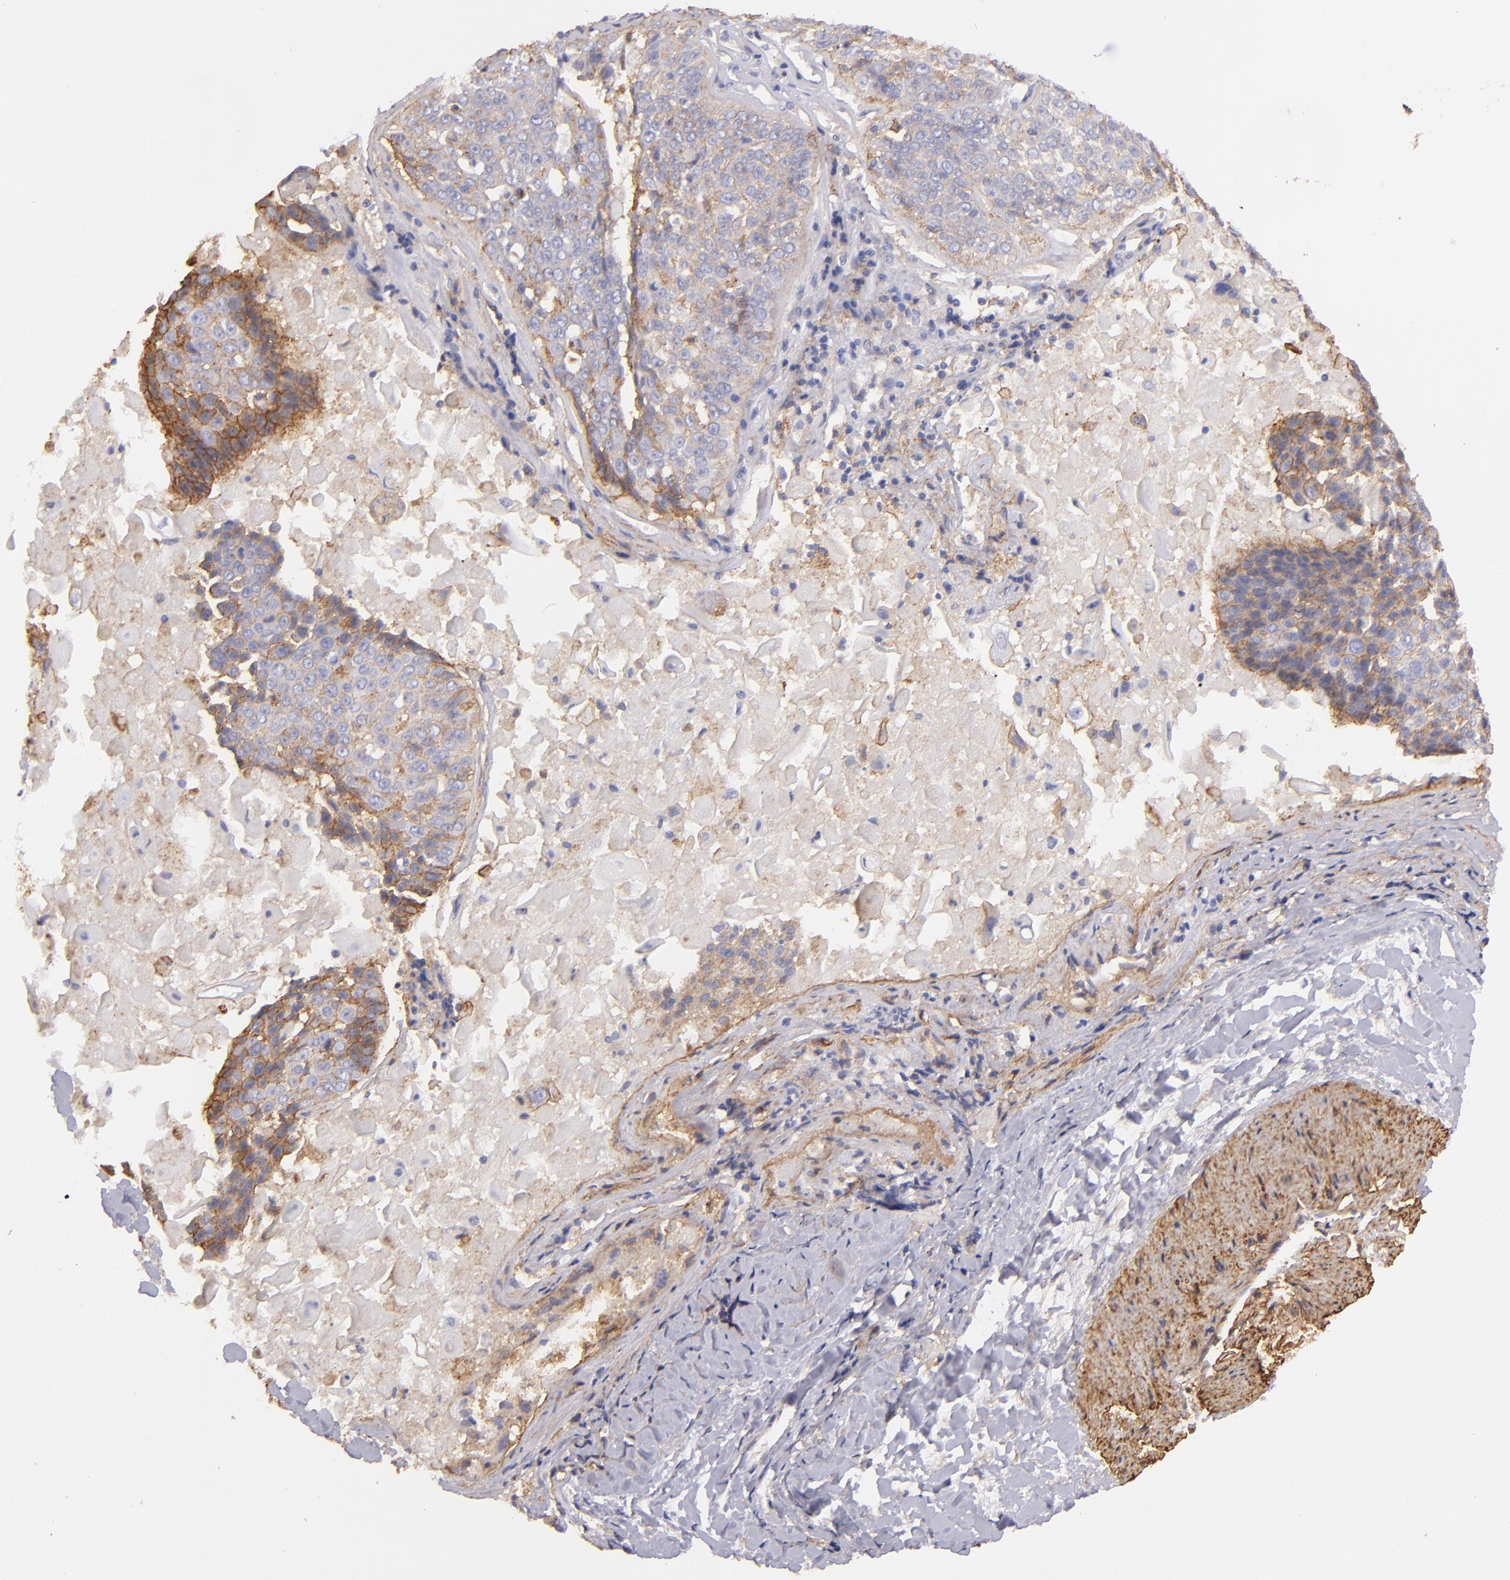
{"staining": {"intensity": "moderate", "quantity": "25%-75%", "location": "cytoplasmic/membranous"}, "tissue": "lung cancer", "cell_type": "Tumor cells", "image_type": "cancer", "snomed": [{"axis": "morphology", "description": "Adenocarcinoma, NOS"}, {"axis": "topography", "description": "Lung"}], "caption": "Tumor cells reveal medium levels of moderate cytoplasmic/membranous staining in approximately 25%-75% of cells in human lung cancer.", "gene": "CD151", "patient": {"sex": "male", "age": 60}}